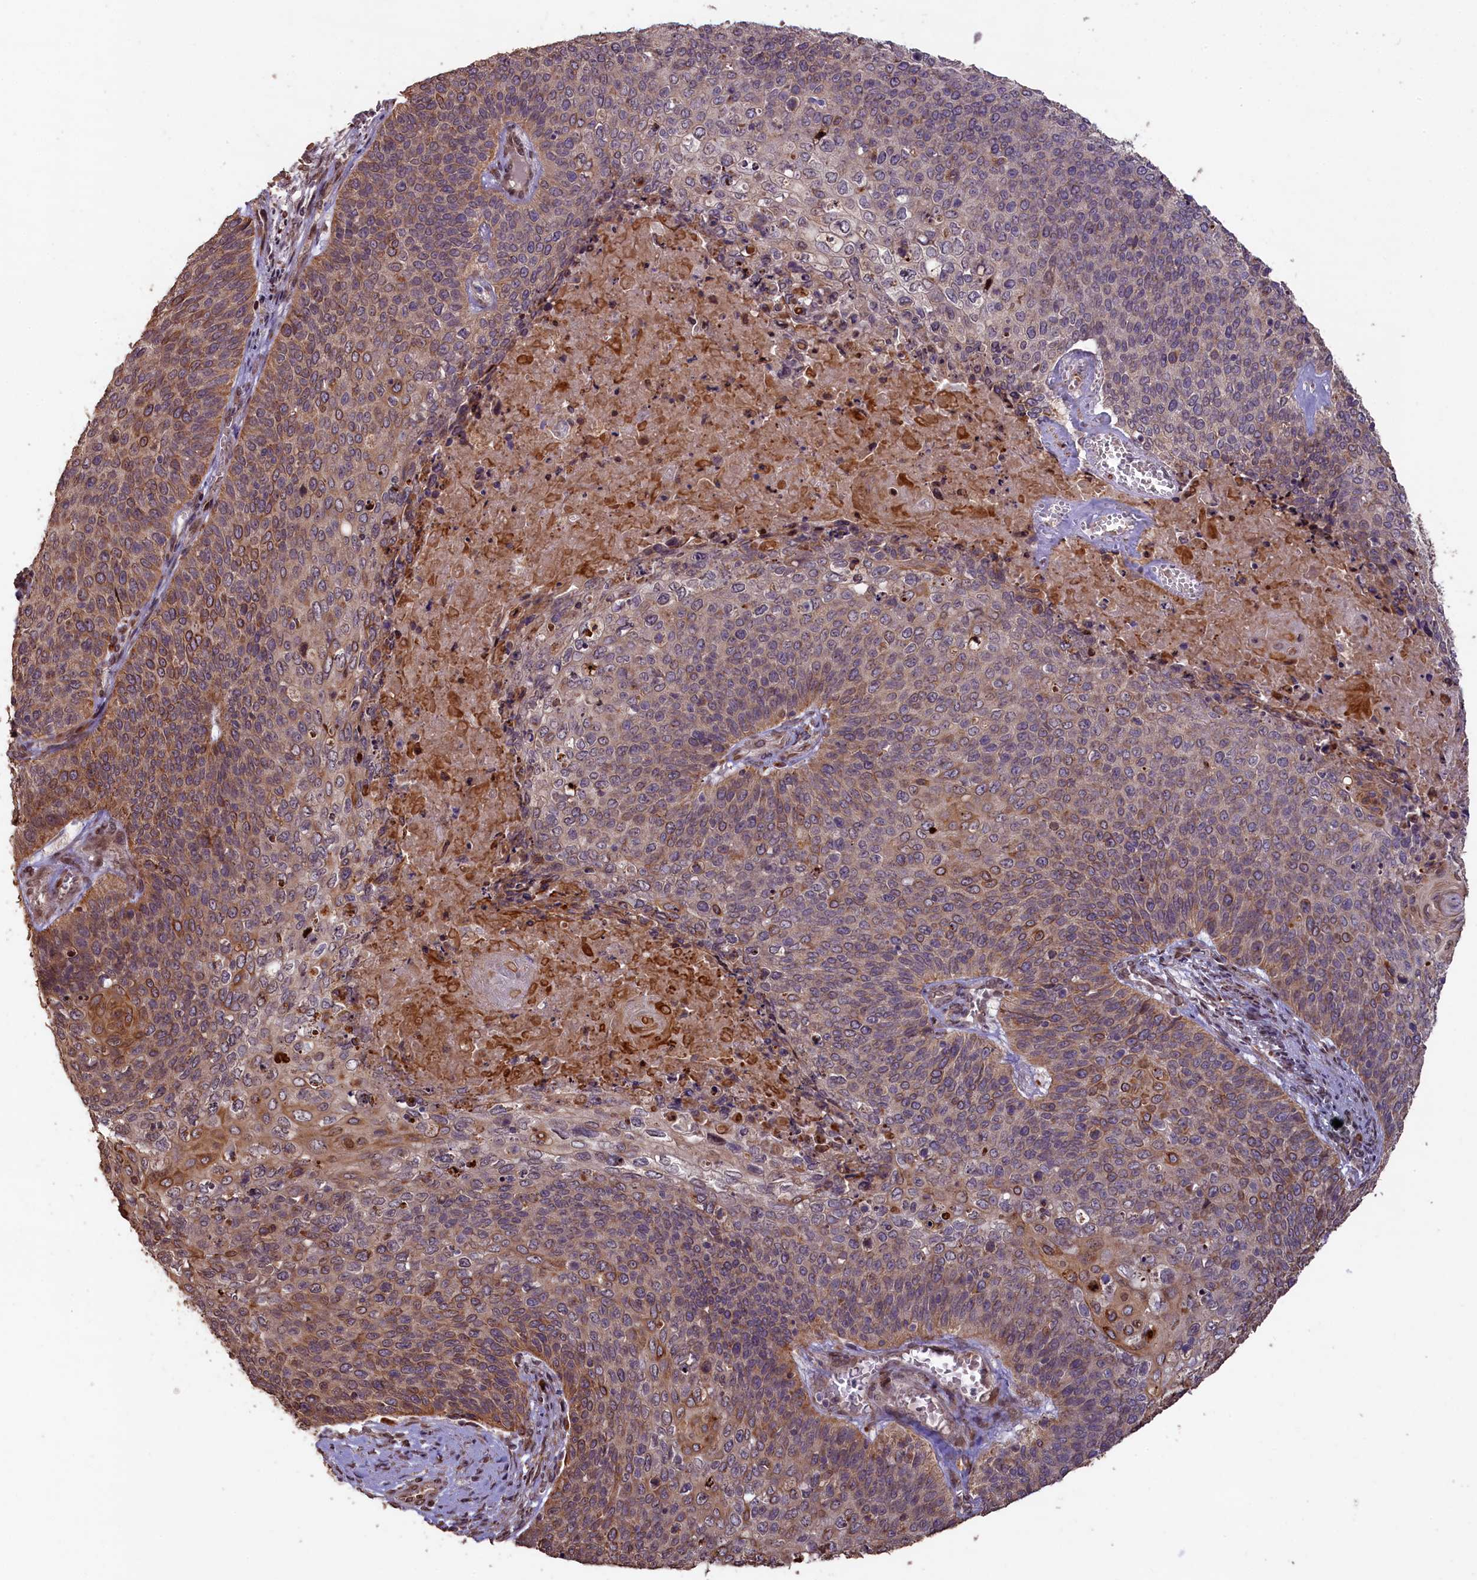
{"staining": {"intensity": "moderate", "quantity": "25%-75%", "location": "cytoplasmic/membranous"}, "tissue": "cervical cancer", "cell_type": "Tumor cells", "image_type": "cancer", "snomed": [{"axis": "morphology", "description": "Squamous cell carcinoma, NOS"}, {"axis": "topography", "description": "Cervix"}], "caption": "Cervical cancer tissue shows moderate cytoplasmic/membranous expression in approximately 25%-75% of tumor cells, visualized by immunohistochemistry. (IHC, brightfield microscopy, high magnification).", "gene": "SLC38A7", "patient": {"sex": "female", "age": 39}}